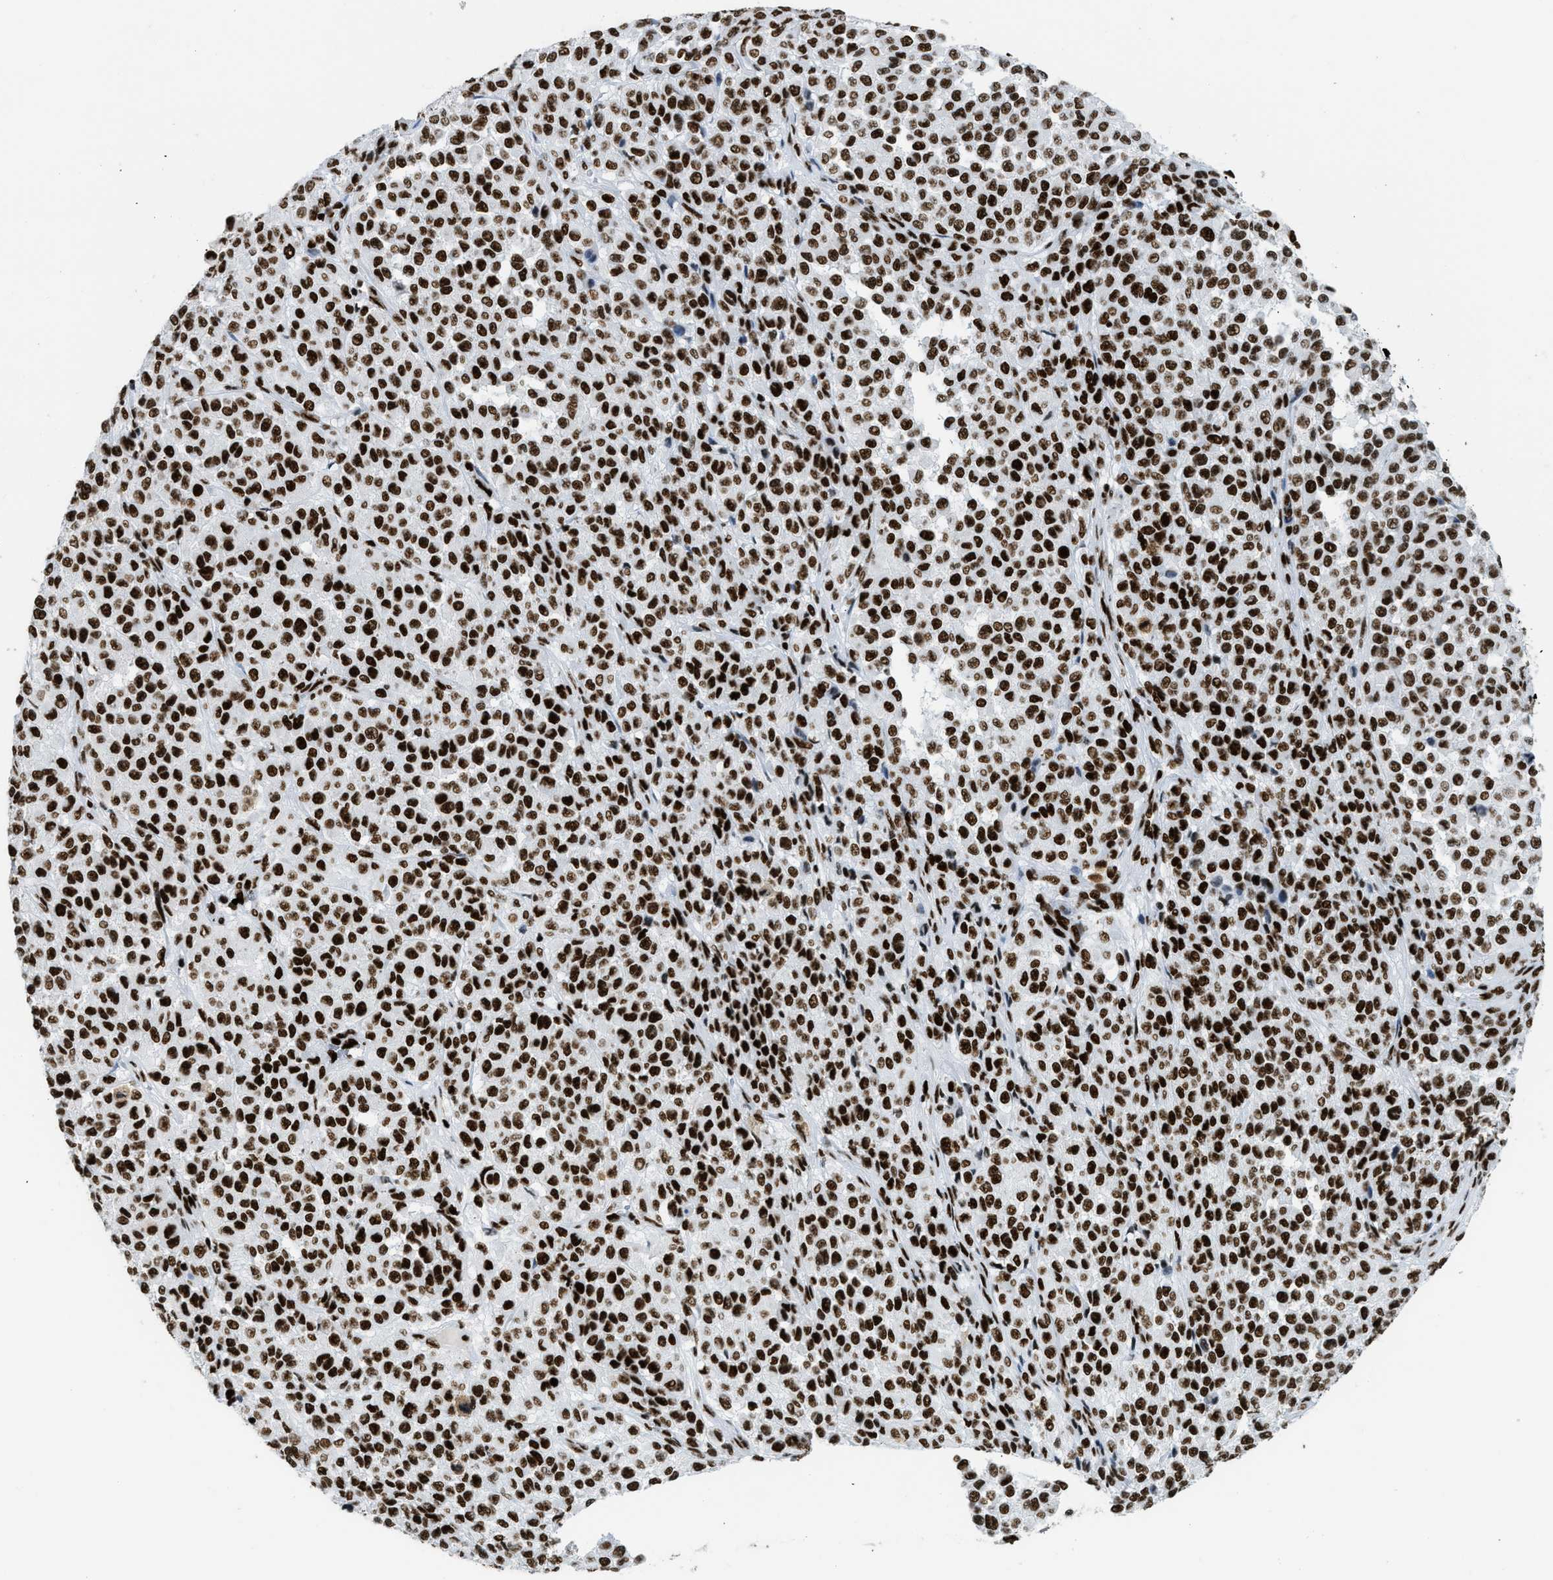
{"staining": {"intensity": "strong", "quantity": ">75%", "location": "nuclear"}, "tissue": "melanoma", "cell_type": "Tumor cells", "image_type": "cancer", "snomed": [{"axis": "morphology", "description": "Malignant melanoma, Metastatic site"}, {"axis": "topography", "description": "Pancreas"}], "caption": "A micrograph of human malignant melanoma (metastatic site) stained for a protein shows strong nuclear brown staining in tumor cells.", "gene": "PIF1", "patient": {"sex": "female", "age": 30}}